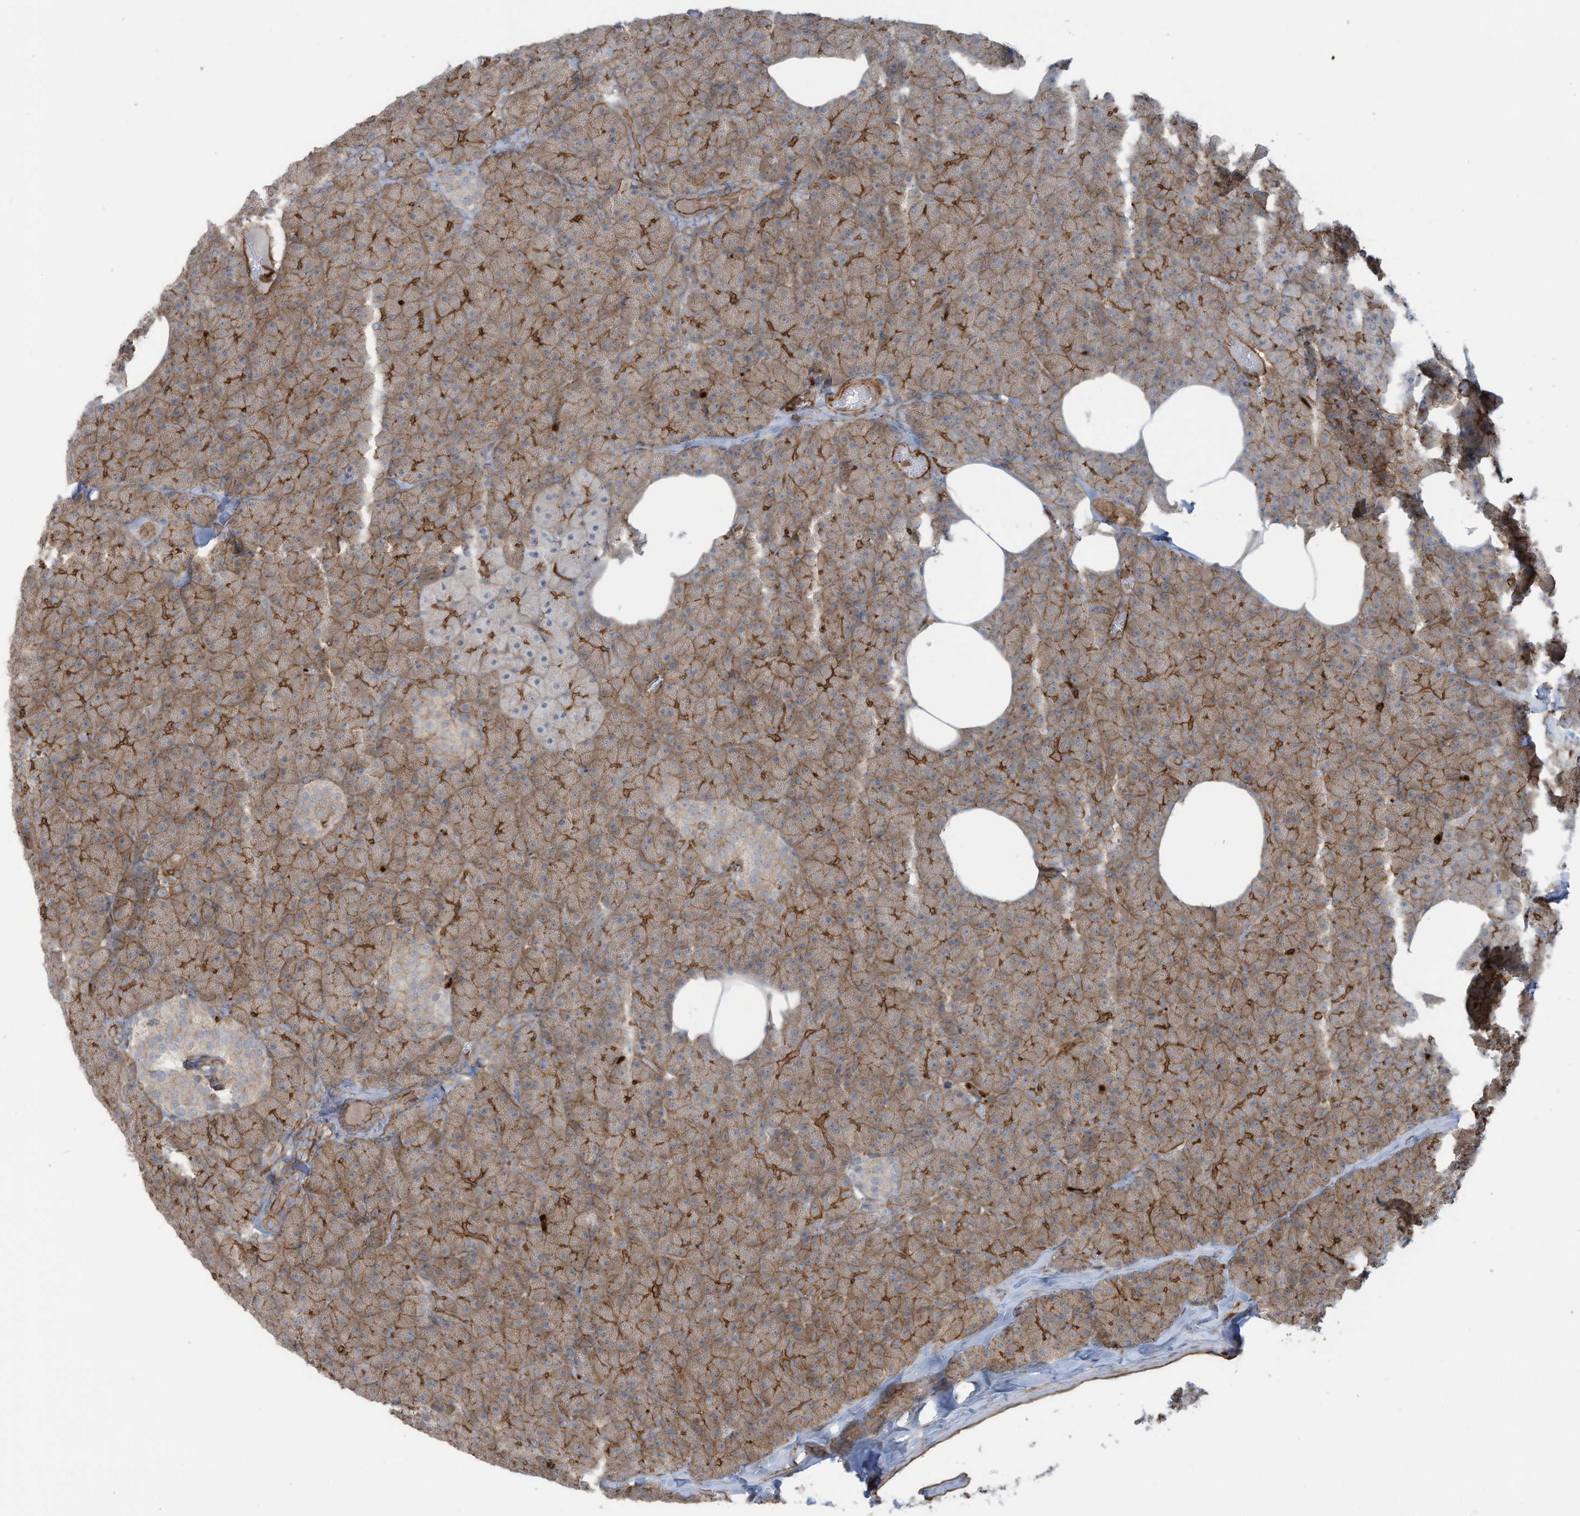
{"staining": {"intensity": "moderate", "quantity": ">75%", "location": "cytoplasmic/membranous"}, "tissue": "pancreas", "cell_type": "Exocrine glandular cells", "image_type": "normal", "snomed": [{"axis": "morphology", "description": "Normal tissue, NOS"}, {"axis": "morphology", "description": "Carcinoid, malignant, NOS"}, {"axis": "topography", "description": "Pancreas"}], "caption": "Immunohistochemical staining of normal human pancreas displays moderate cytoplasmic/membranous protein expression in about >75% of exocrine glandular cells.", "gene": "SLC9A2", "patient": {"sex": "female", "age": 35}}